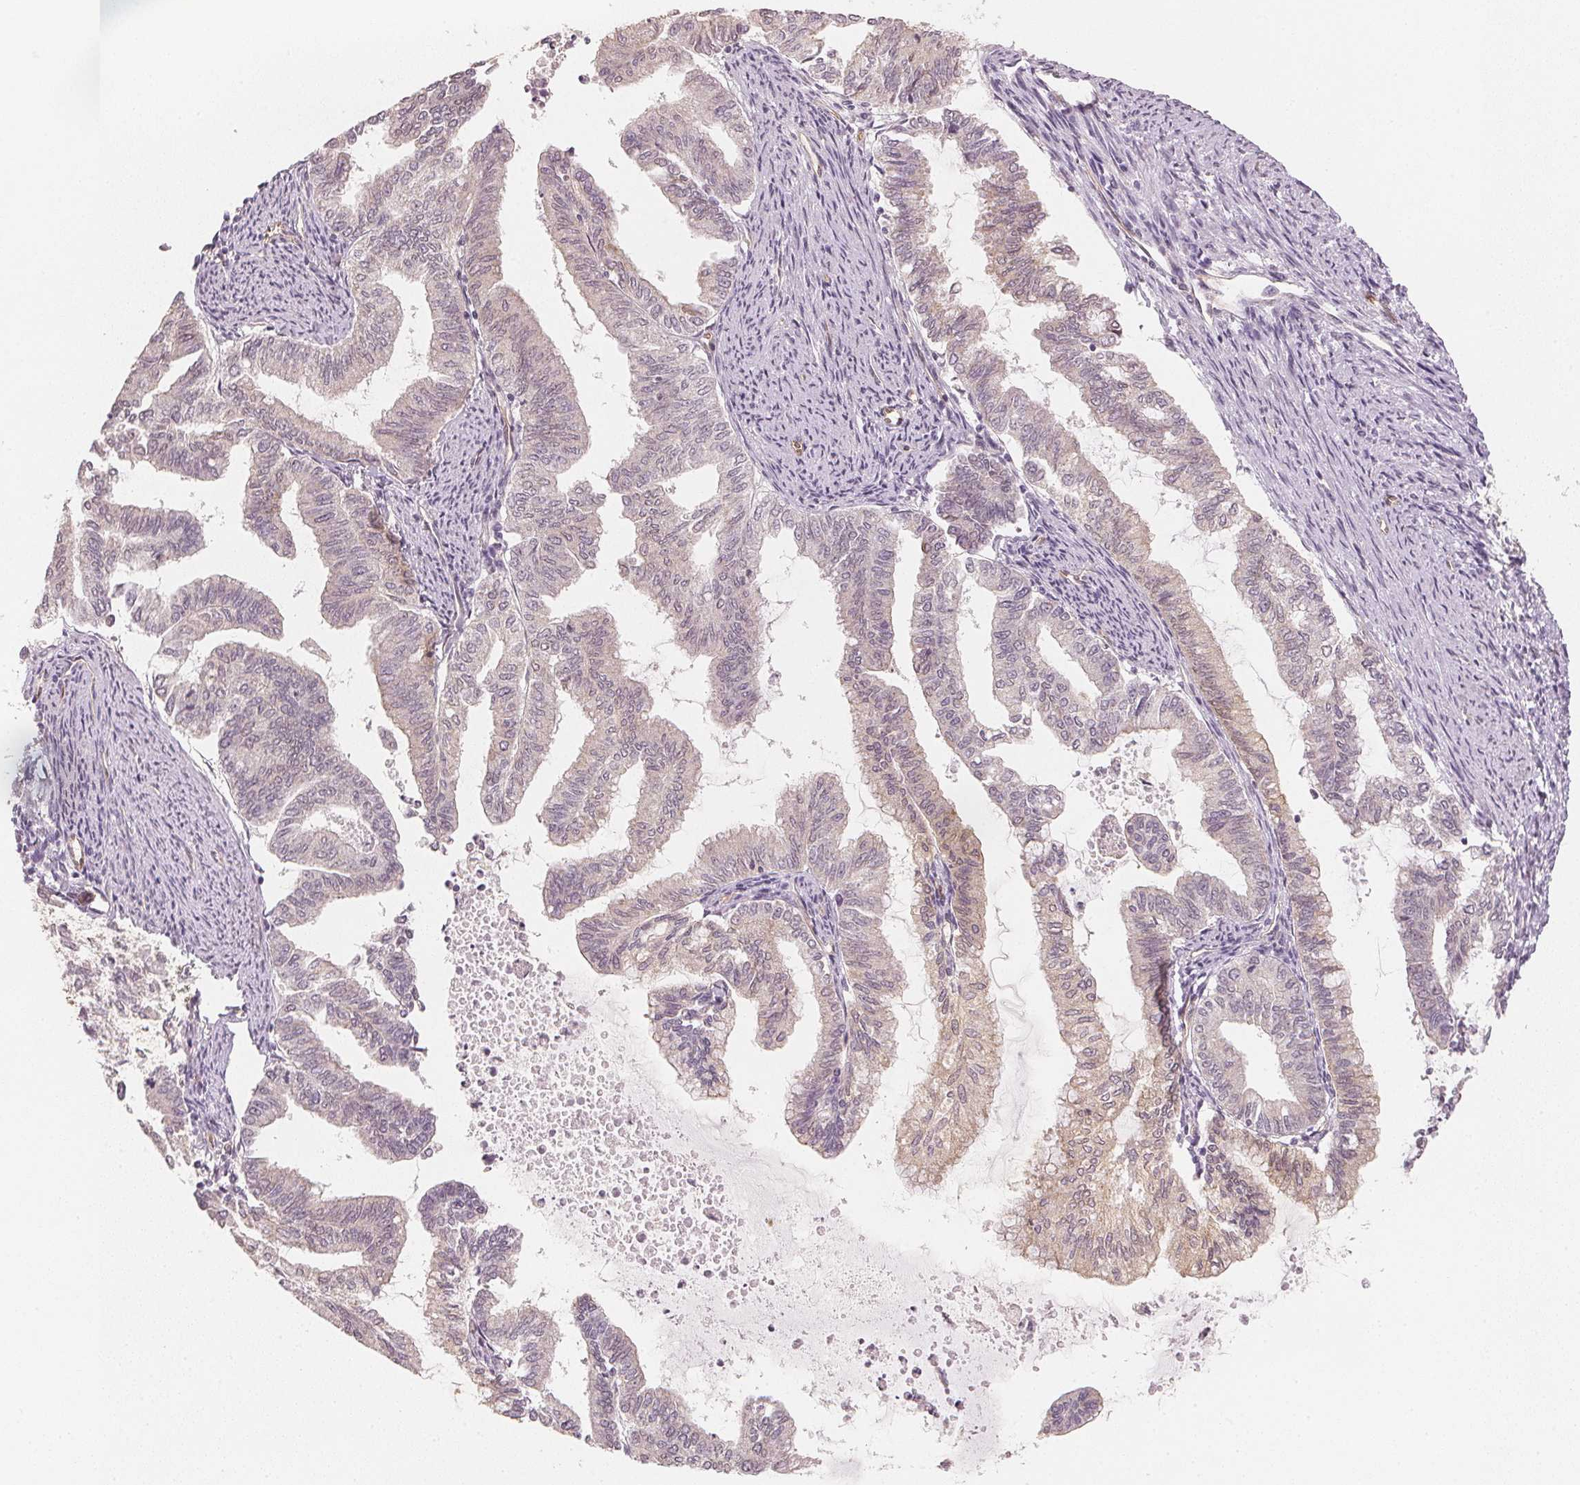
{"staining": {"intensity": "weak", "quantity": "<25%", "location": "cytoplasmic/membranous"}, "tissue": "endometrial cancer", "cell_type": "Tumor cells", "image_type": "cancer", "snomed": [{"axis": "morphology", "description": "Adenocarcinoma, NOS"}, {"axis": "topography", "description": "Endometrium"}], "caption": "This is an IHC photomicrograph of endometrial cancer (adenocarcinoma). There is no expression in tumor cells.", "gene": "CIB1", "patient": {"sex": "female", "age": 79}}